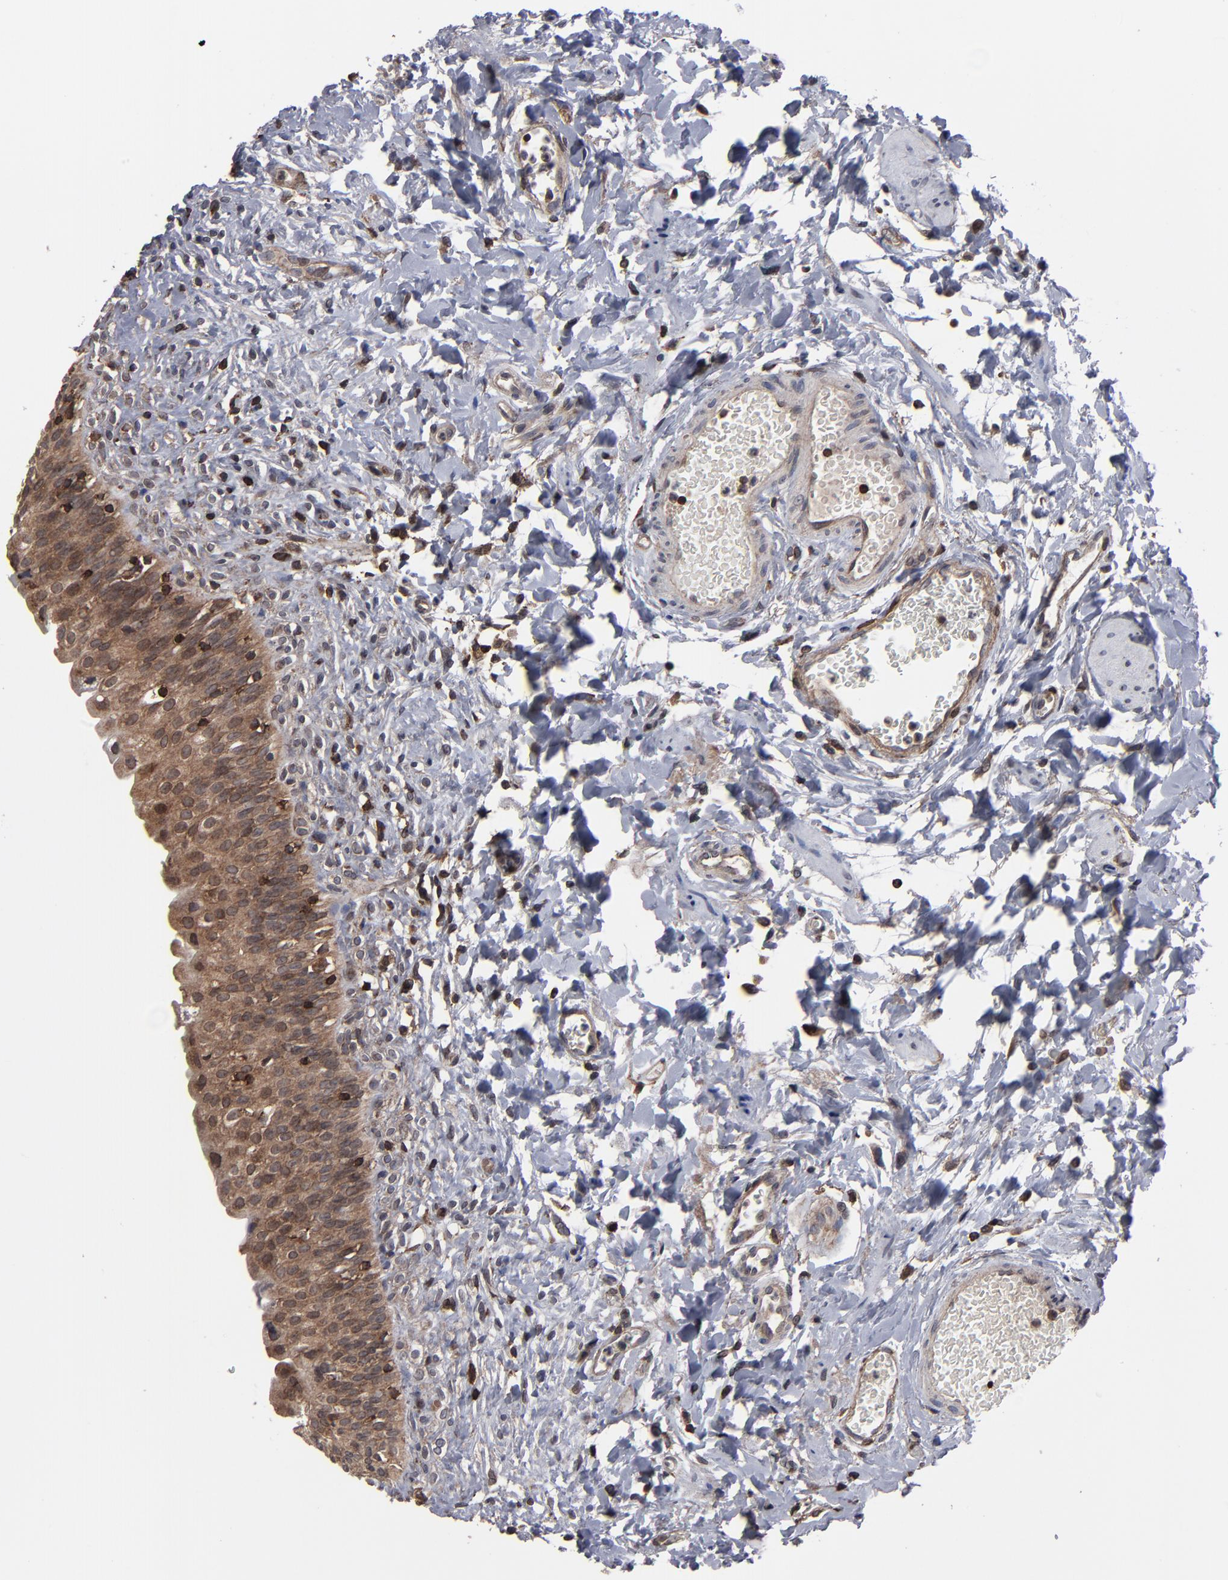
{"staining": {"intensity": "moderate", "quantity": ">75%", "location": "cytoplasmic/membranous,nuclear"}, "tissue": "urinary bladder", "cell_type": "Urothelial cells", "image_type": "normal", "snomed": [{"axis": "morphology", "description": "Normal tissue, NOS"}, {"axis": "topography", "description": "Urinary bladder"}], "caption": "A medium amount of moderate cytoplasmic/membranous,nuclear expression is seen in about >75% of urothelial cells in benign urinary bladder.", "gene": "KIAA2026", "patient": {"sex": "female", "age": 80}}